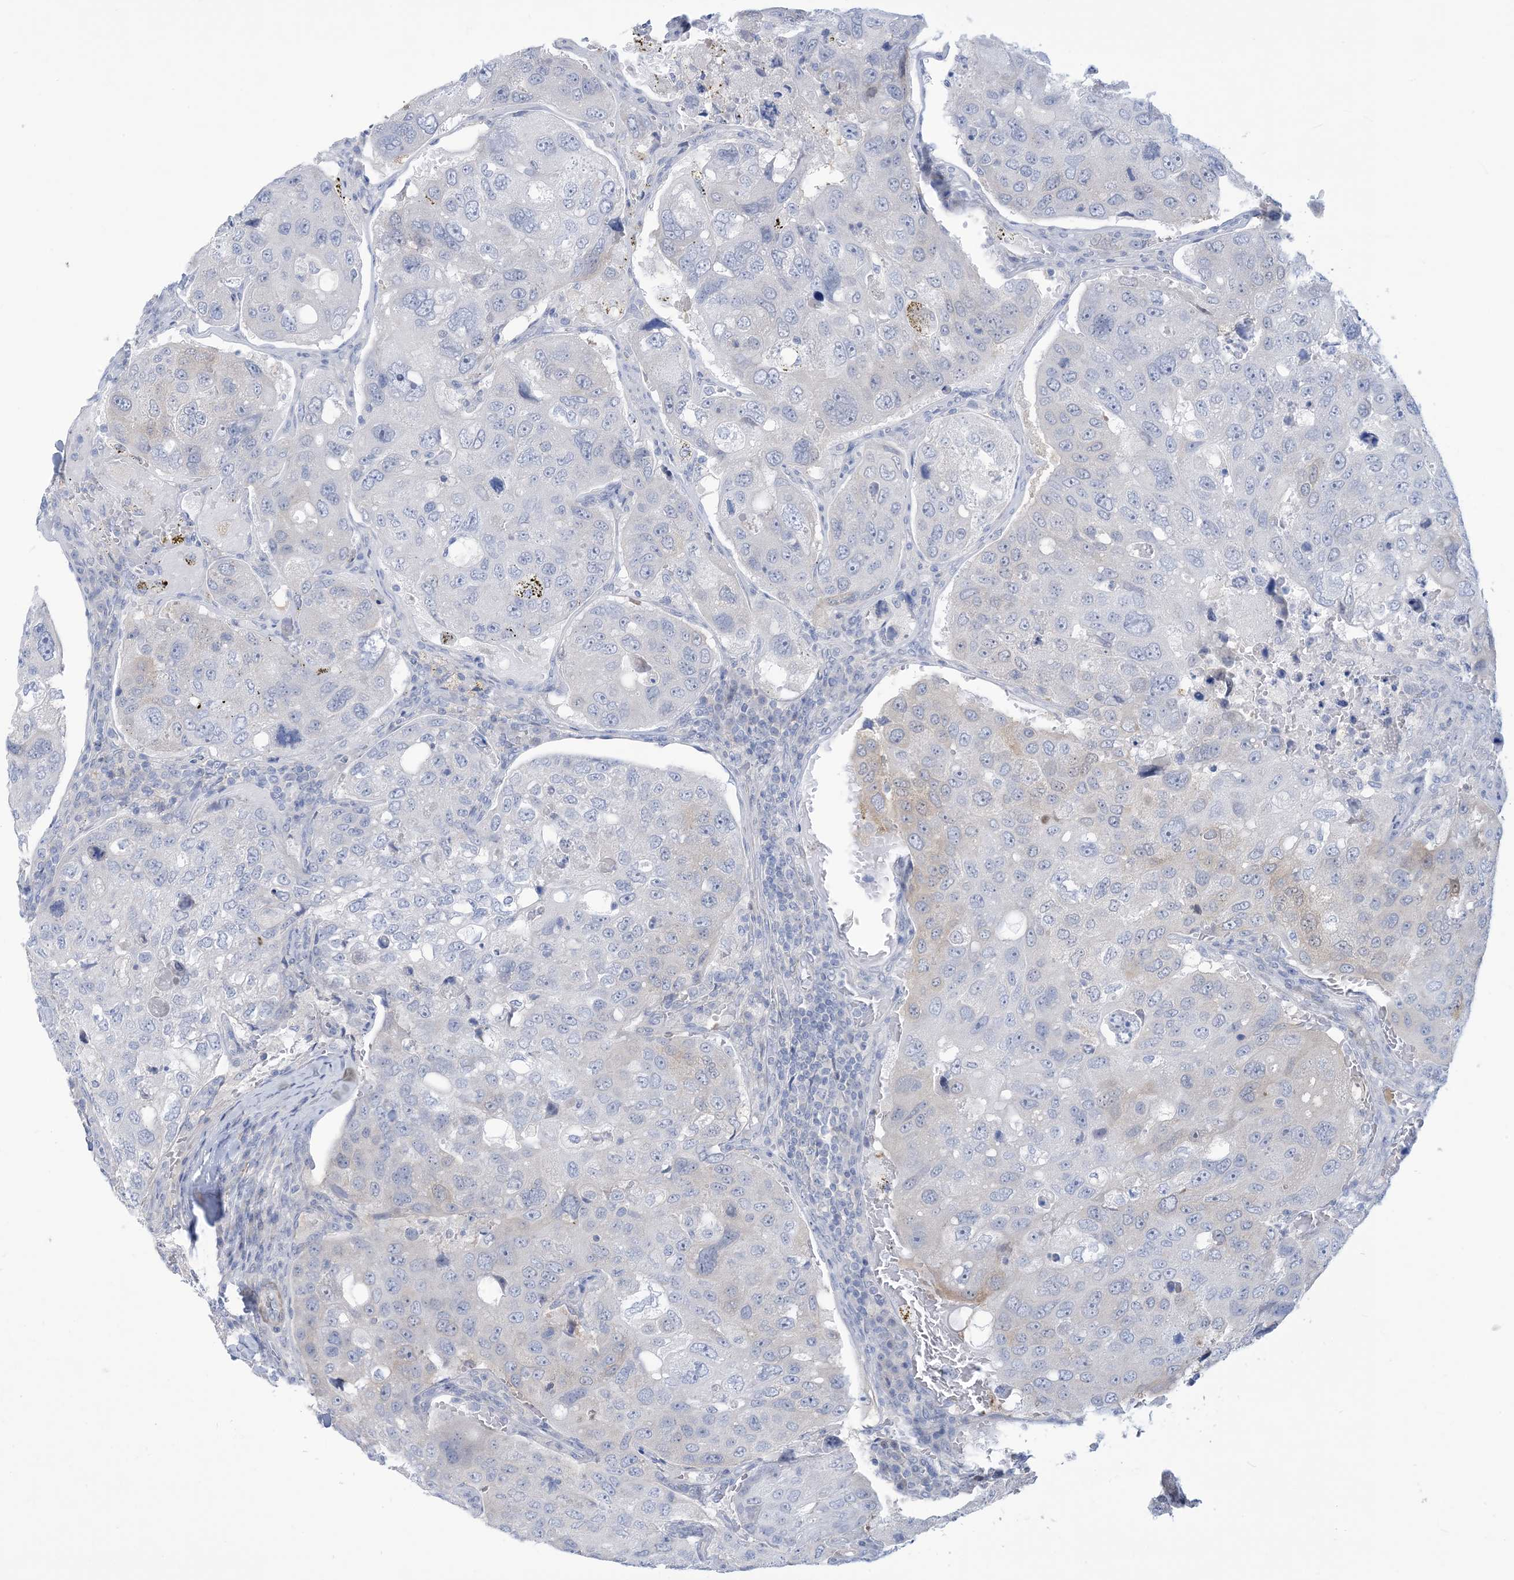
{"staining": {"intensity": "negative", "quantity": "none", "location": "none"}, "tissue": "urothelial cancer", "cell_type": "Tumor cells", "image_type": "cancer", "snomed": [{"axis": "morphology", "description": "Urothelial carcinoma, High grade"}, {"axis": "topography", "description": "Lymph node"}, {"axis": "topography", "description": "Urinary bladder"}], "caption": "A high-resolution photomicrograph shows immunohistochemistry (IHC) staining of urothelial cancer, which shows no significant staining in tumor cells. (Stains: DAB immunohistochemistry with hematoxylin counter stain, Microscopy: brightfield microscopy at high magnification).", "gene": "MARS2", "patient": {"sex": "male", "age": 51}}